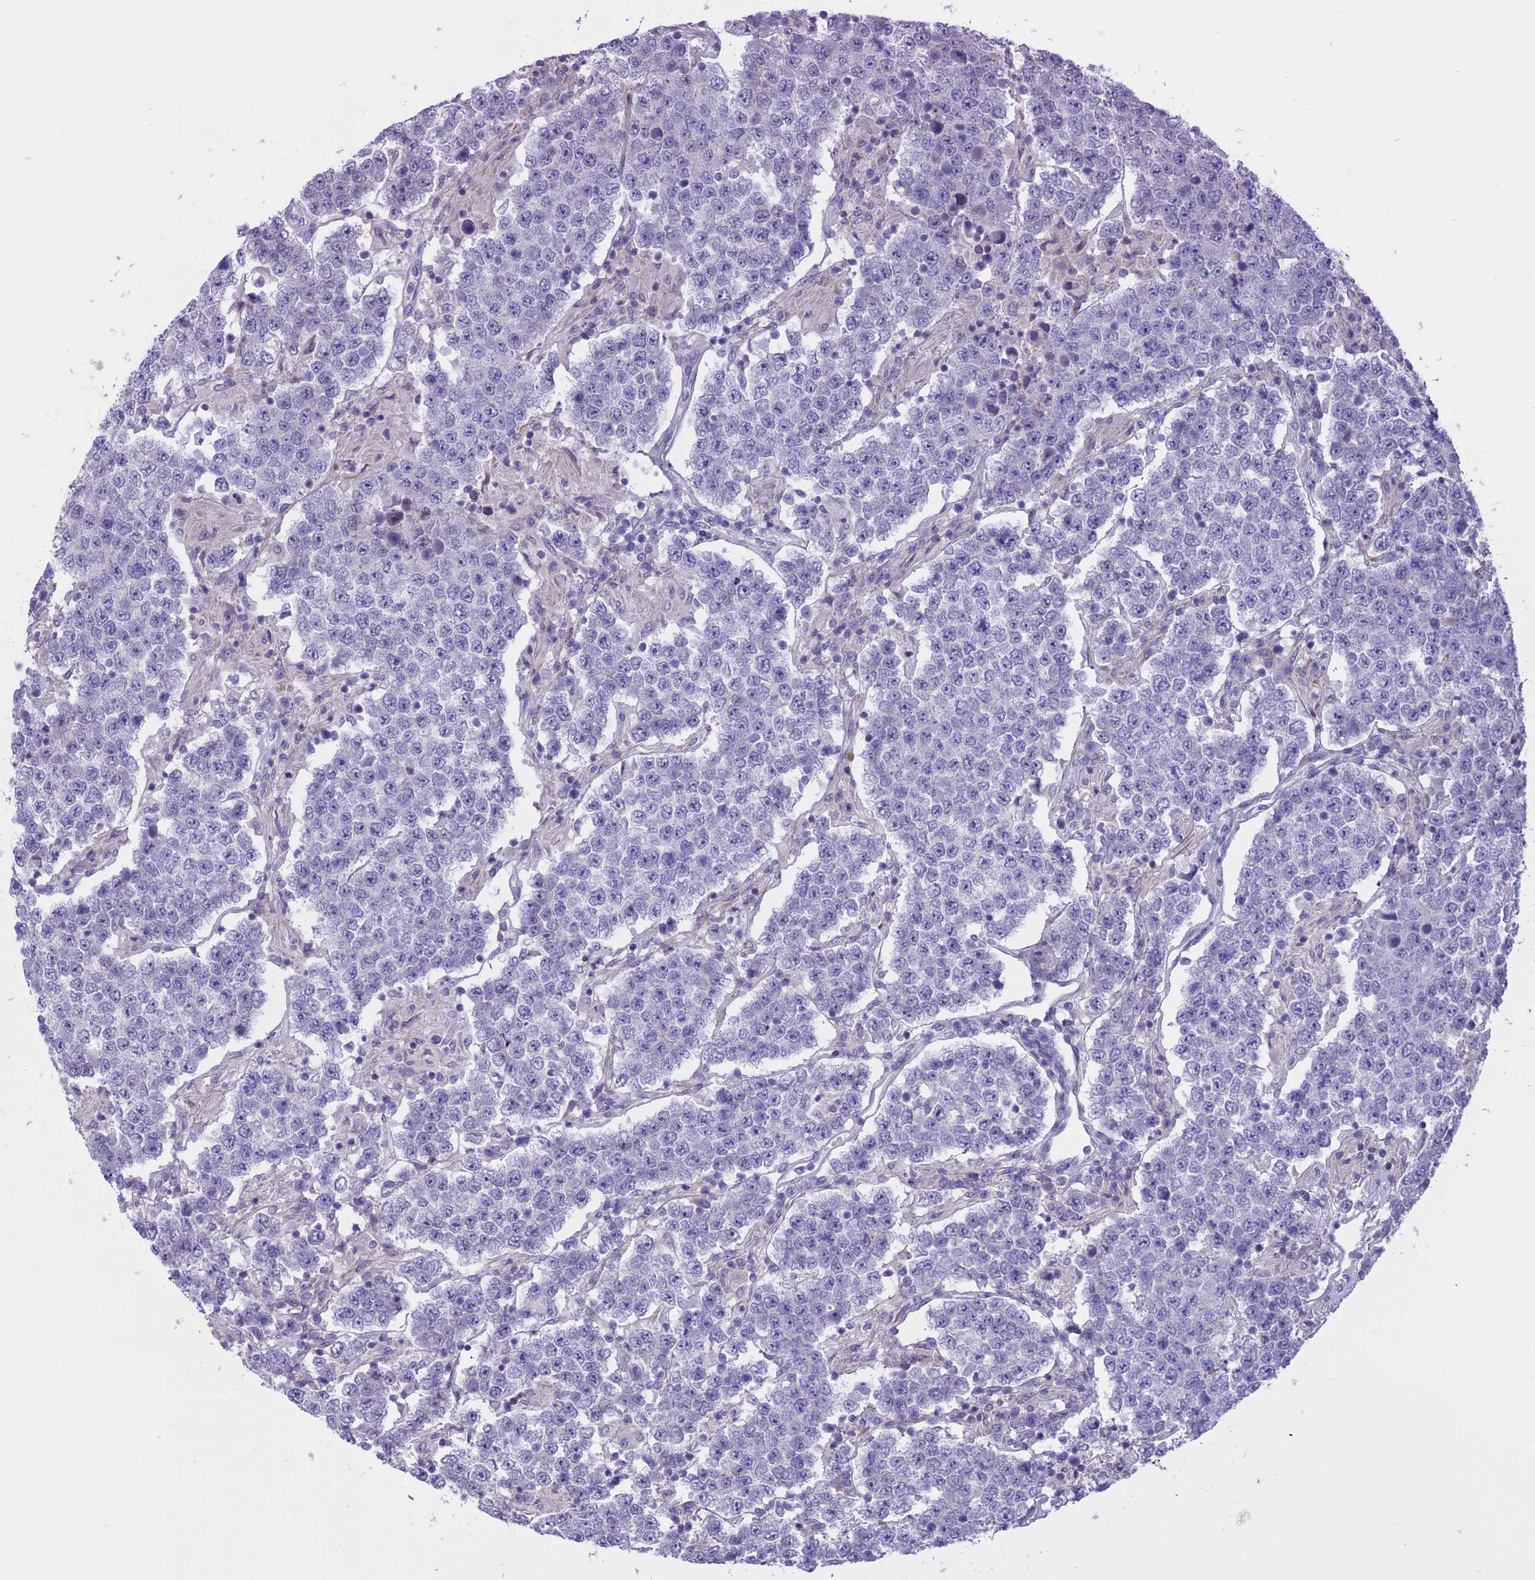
{"staining": {"intensity": "negative", "quantity": "none", "location": "none"}, "tissue": "testis cancer", "cell_type": "Tumor cells", "image_type": "cancer", "snomed": [{"axis": "morphology", "description": "Normal tissue, NOS"}, {"axis": "morphology", "description": "Urothelial carcinoma, High grade"}, {"axis": "morphology", "description": "Seminoma, NOS"}, {"axis": "morphology", "description": "Carcinoma, Embryonal, NOS"}, {"axis": "topography", "description": "Urinary bladder"}, {"axis": "topography", "description": "Testis"}], "caption": "DAB immunohistochemical staining of testis cancer displays no significant expression in tumor cells.", "gene": "SPHKAP", "patient": {"sex": "male", "age": 41}}